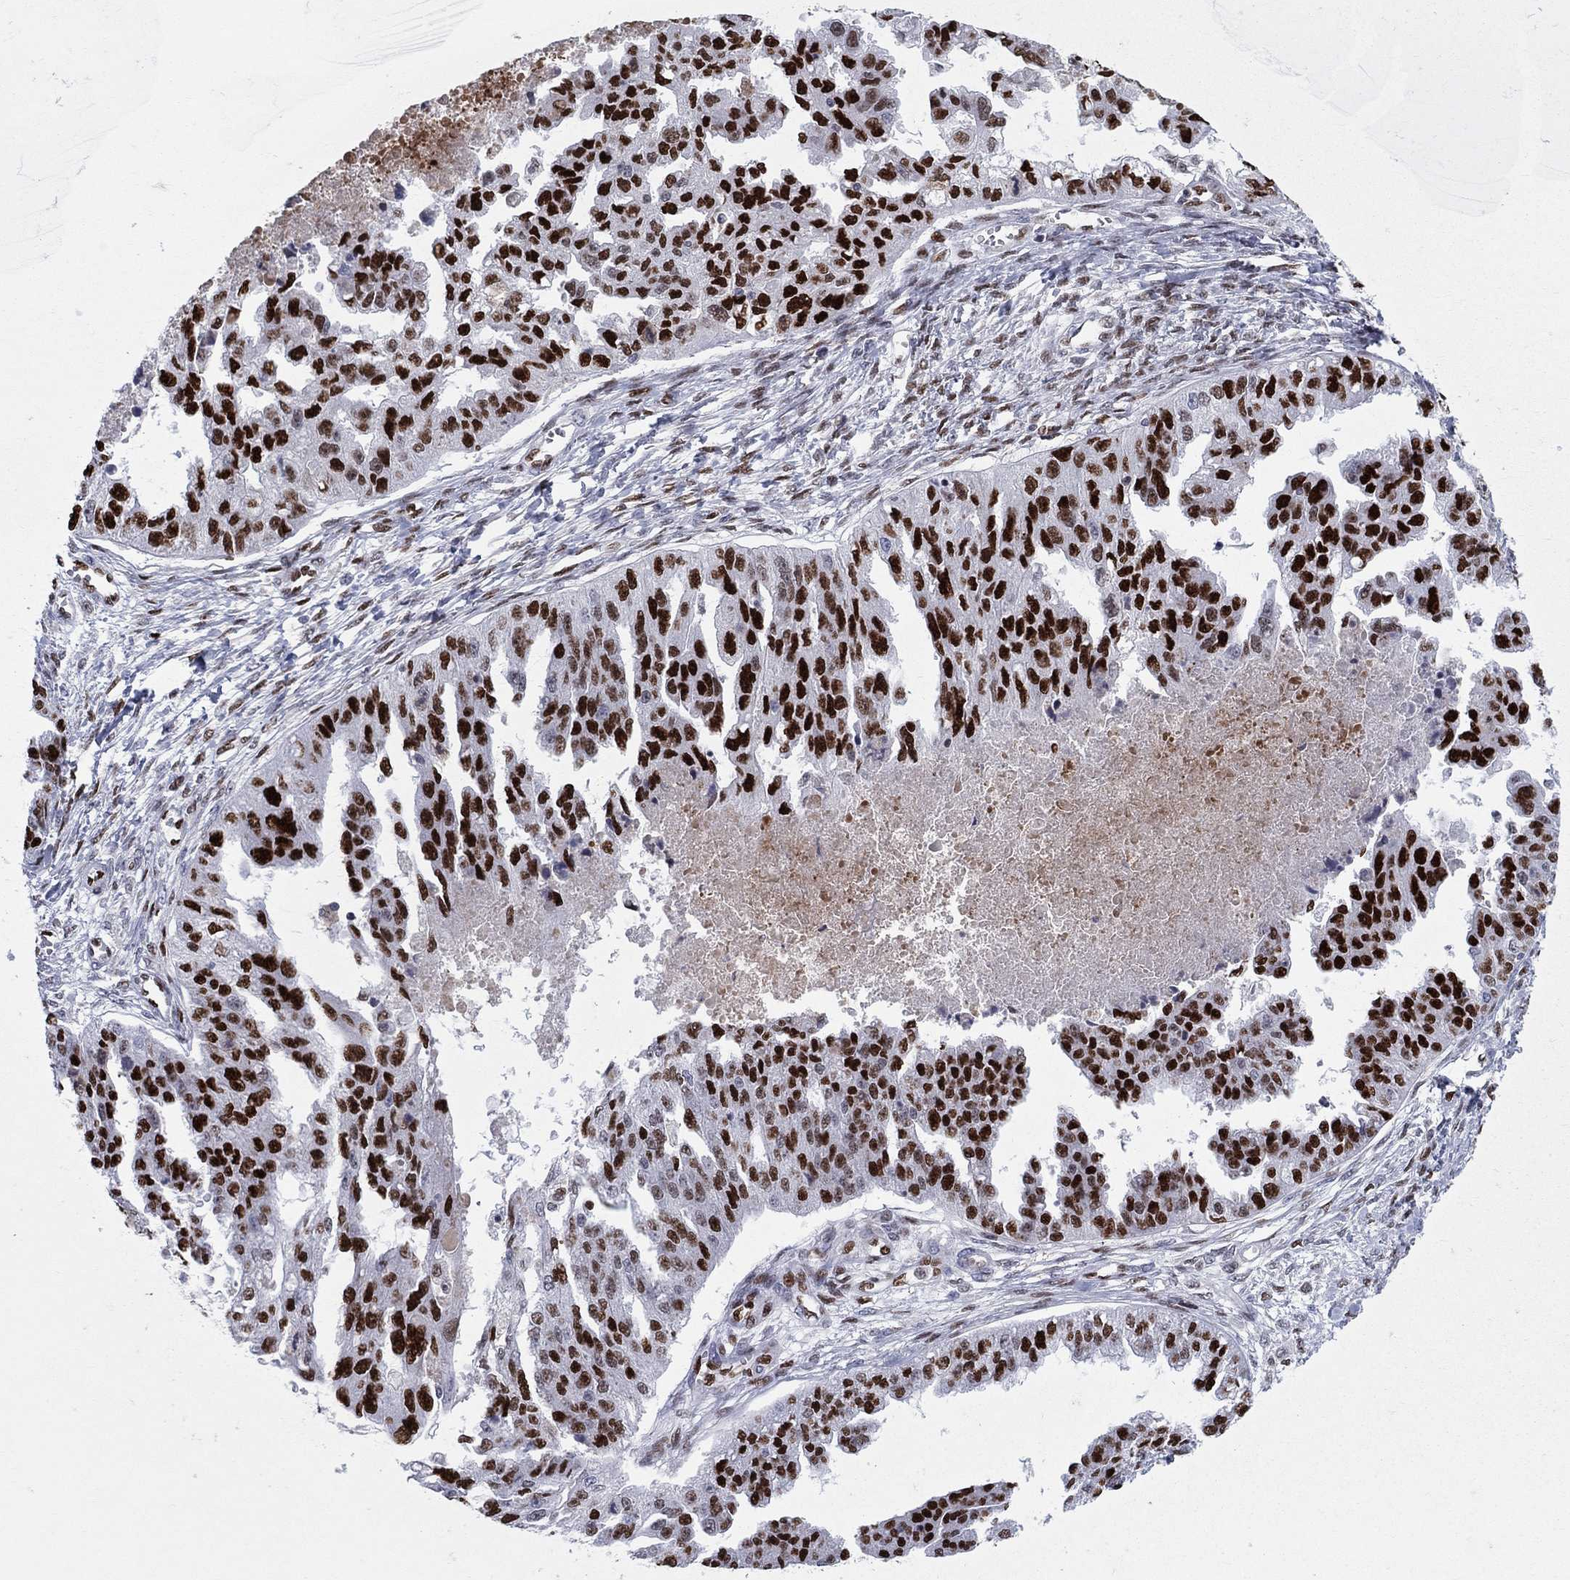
{"staining": {"intensity": "strong", "quantity": ">75%", "location": "nuclear"}, "tissue": "ovarian cancer", "cell_type": "Tumor cells", "image_type": "cancer", "snomed": [{"axis": "morphology", "description": "Cystadenocarcinoma, serous, NOS"}, {"axis": "topography", "description": "Ovary"}], "caption": "Ovarian cancer was stained to show a protein in brown. There is high levels of strong nuclear staining in about >75% of tumor cells.", "gene": "ZNHIT3", "patient": {"sex": "female", "age": 58}}